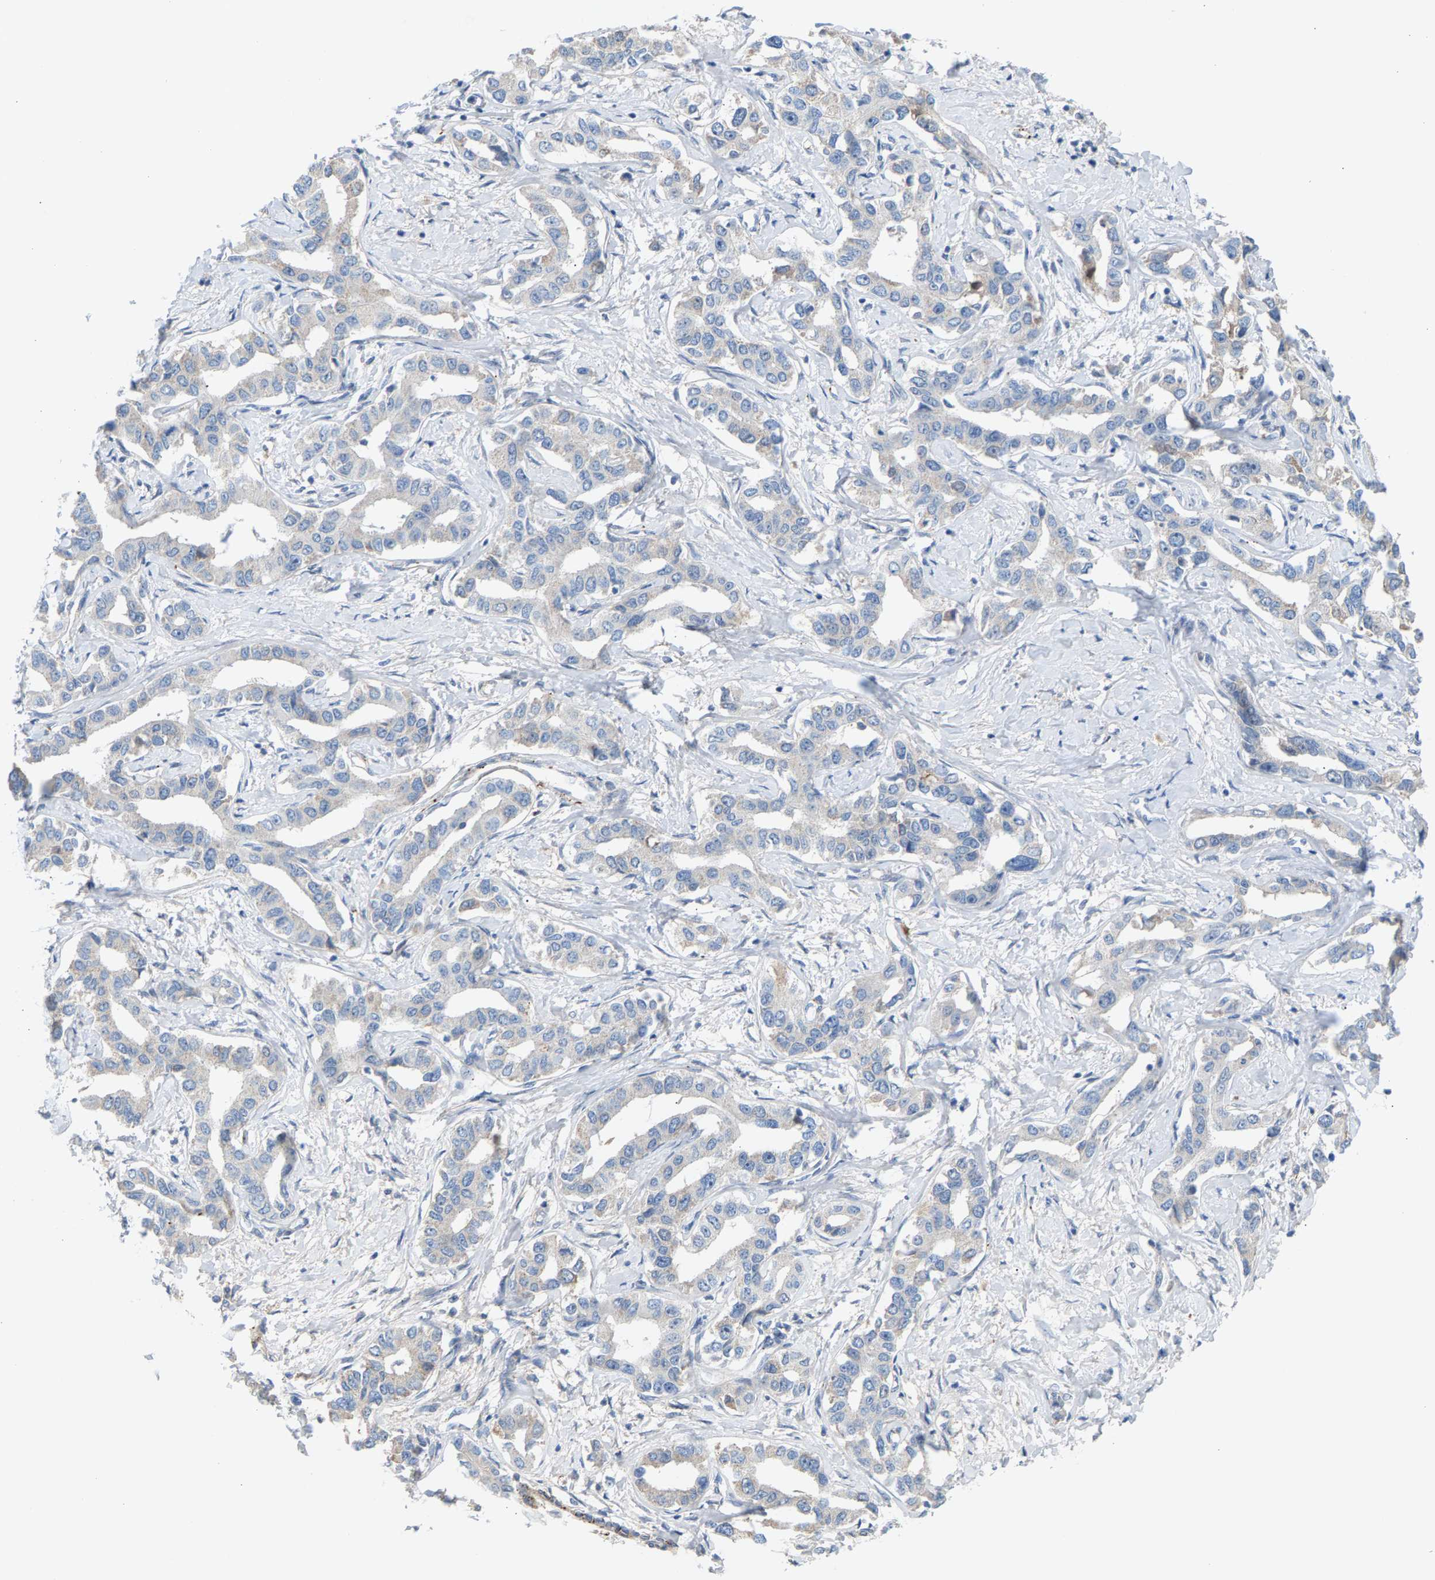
{"staining": {"intensity": "weak", "quantity": "<25%", "location": "cytoplasmic/membranous"}, "tissue": "liver cancer", "cell_type": "Tumor cells", "image_type": "cancer", "snomed": [{"axis": "morphology", "description": "Cholangiocarcinoma"}, {"axis": "topography", "description": "Liver"}], "caption": "A histopathology image of human liver cancer (cholangiocarcinoma) is negative for staining in tumor cells. (DAB (3,3'-diaminobenzidine) IHC, high magnification).", "gene": "KRTAP27-1", "patient": {"sex": "male", "age": 59}}